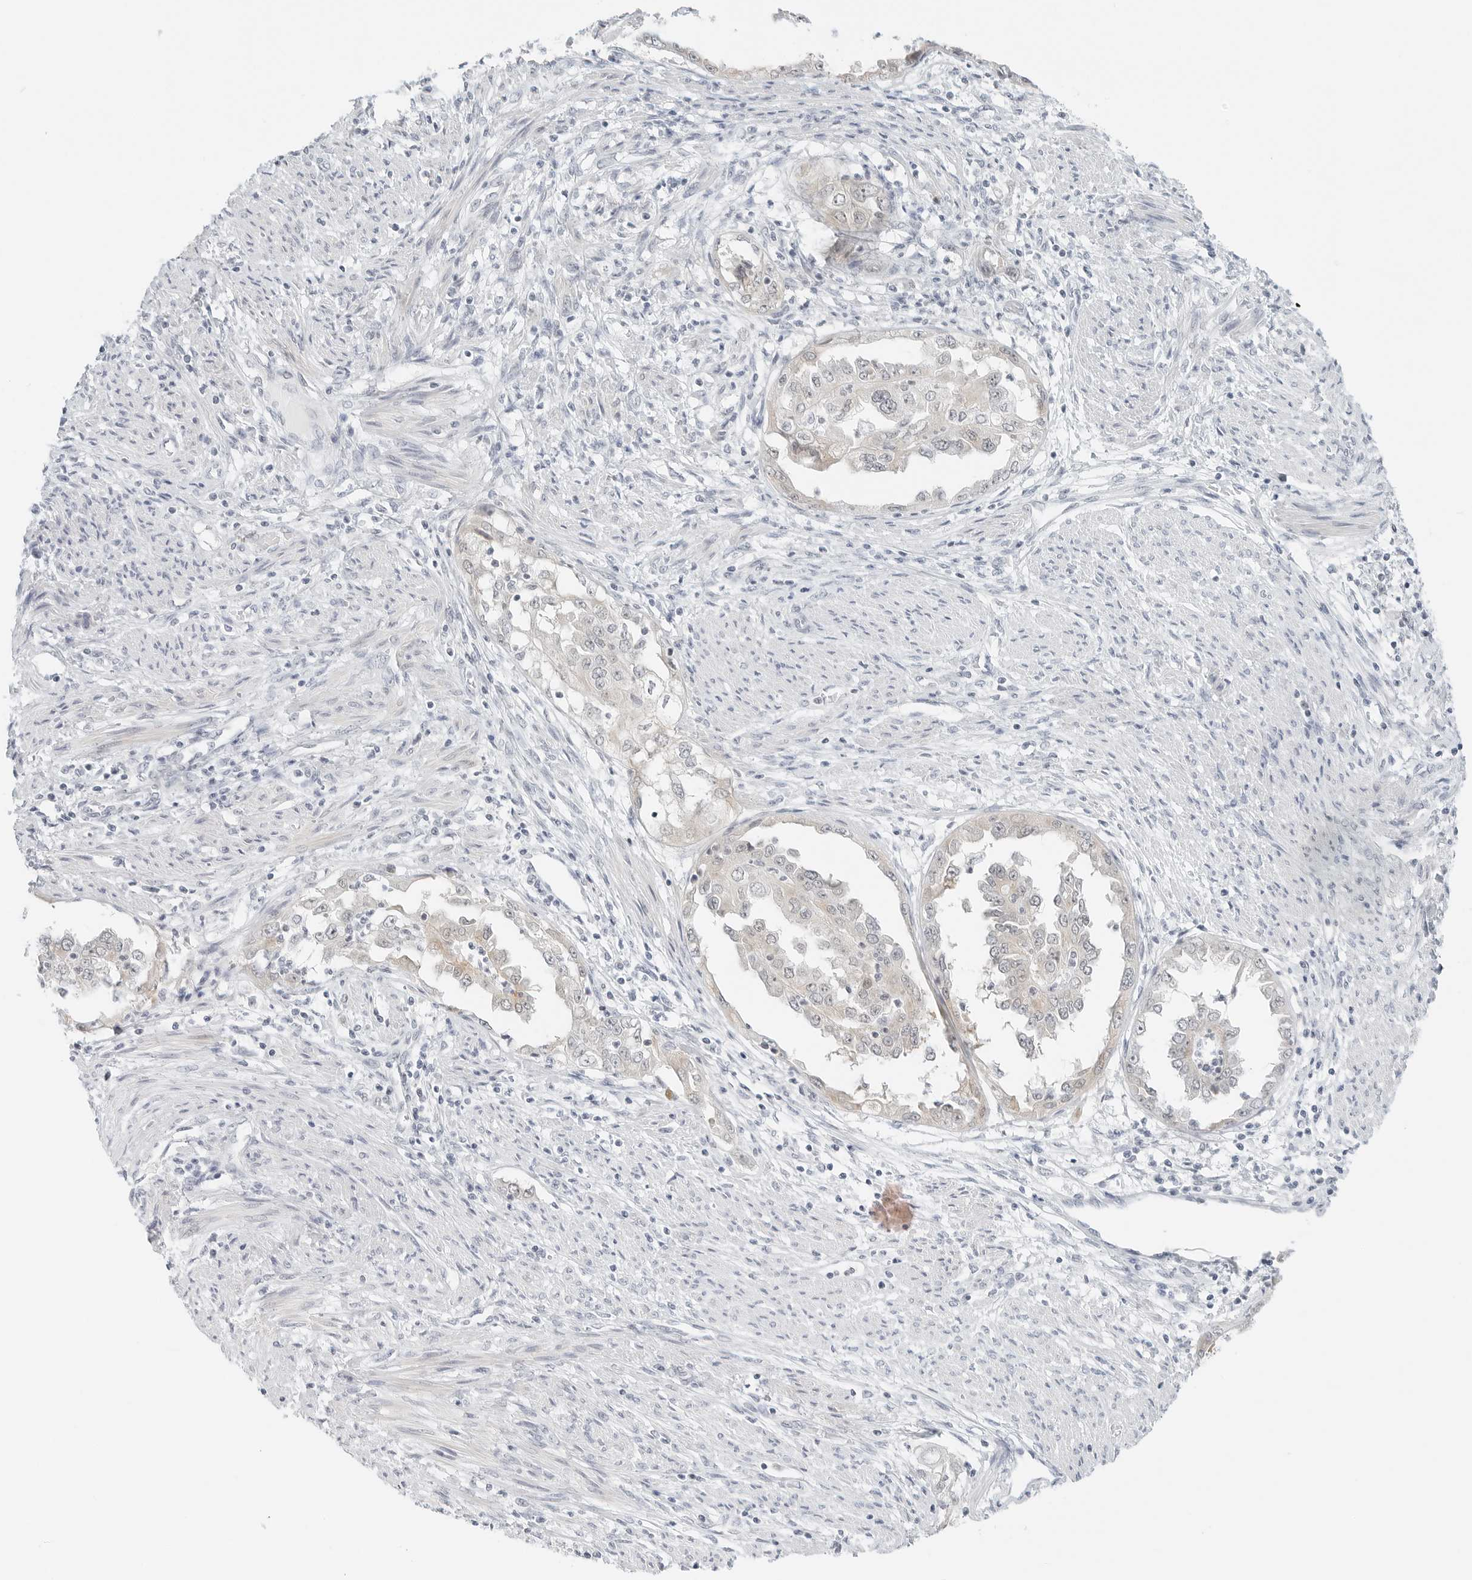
{"staining": {"intensity": "weak", "quantity": "<25%", "location": "cytoplasmic/membranous,nuclear"}, "tissue": "endometrial cancer", "cell_type": "Tumor cells", "image_type": "cancer", "snomed": [{"axis": "morphology", "description": "Adenocarcinoma, NOS"}, {"axis": "topography", "description": "Endometrium"}], "caption": "High power microscopy micrograph of an immunohistochemistry (IHC) image of endometrial adenocarcinoma, revealing no significant positivity in tumor cells.", "gene": "CCSAP", "patient": {"sex": "female", "age": 85}}